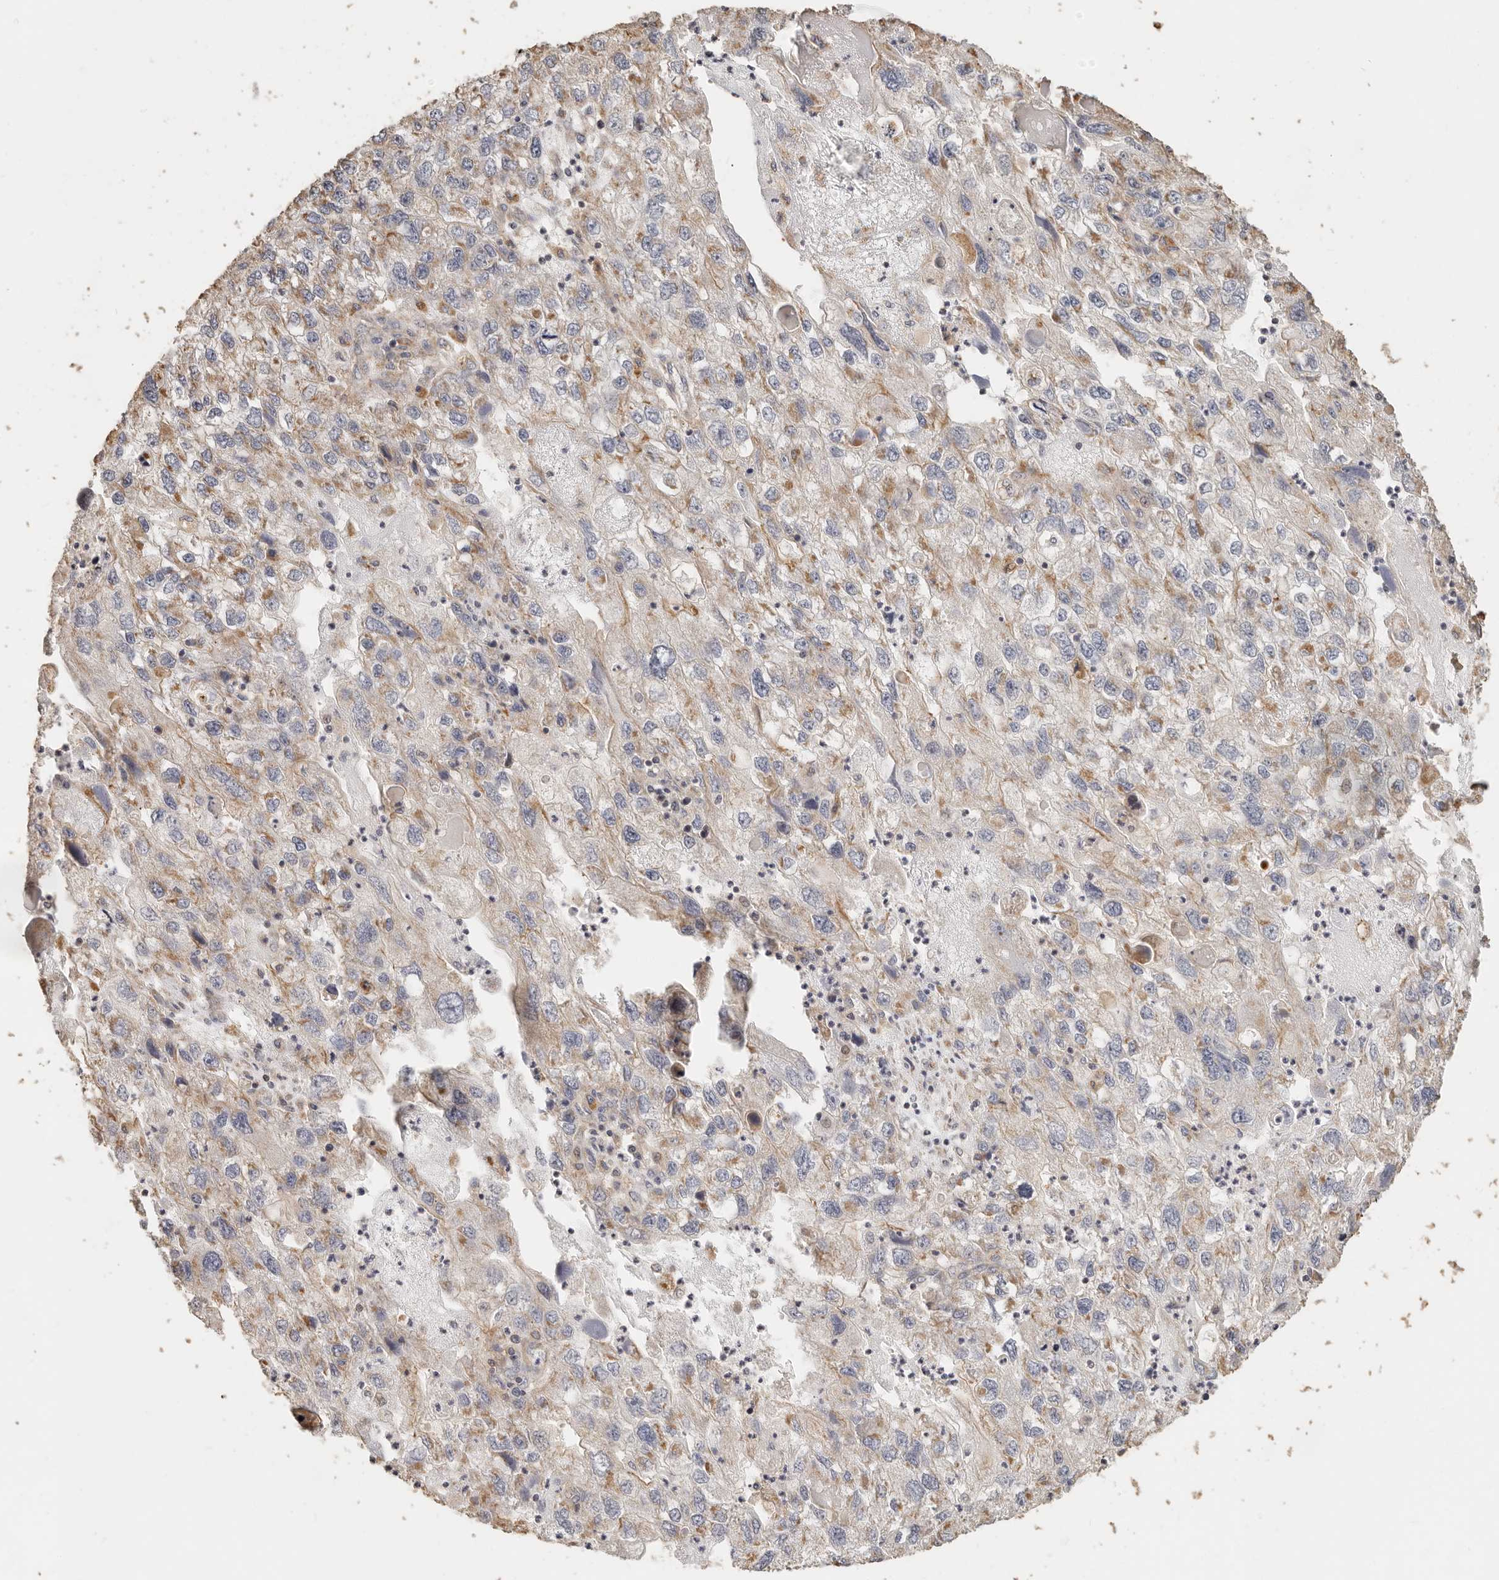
{"staining": {"intensity": "weak", "quantity": "25%-75%", "location": "cytoplasmic/membranous"}, "tissue": "endometrial cancer", "cell_type": "Tumor cells", "image_type": "cancer", "snomed": [{"axis": "morphology", "description": "Adenocarcinoma, NOS"}, {"axis": "topography", "description": "Endometrium"}], "caption": "DAB immunohistochemical staining of human adenocarcinoma (endometrial) shows weak cytoplasmic/membranous protein staining in approximately 25%-75% of tumor cells.", "gene": "PTPN22", "patient": {"sex": "female", "age": 49}}